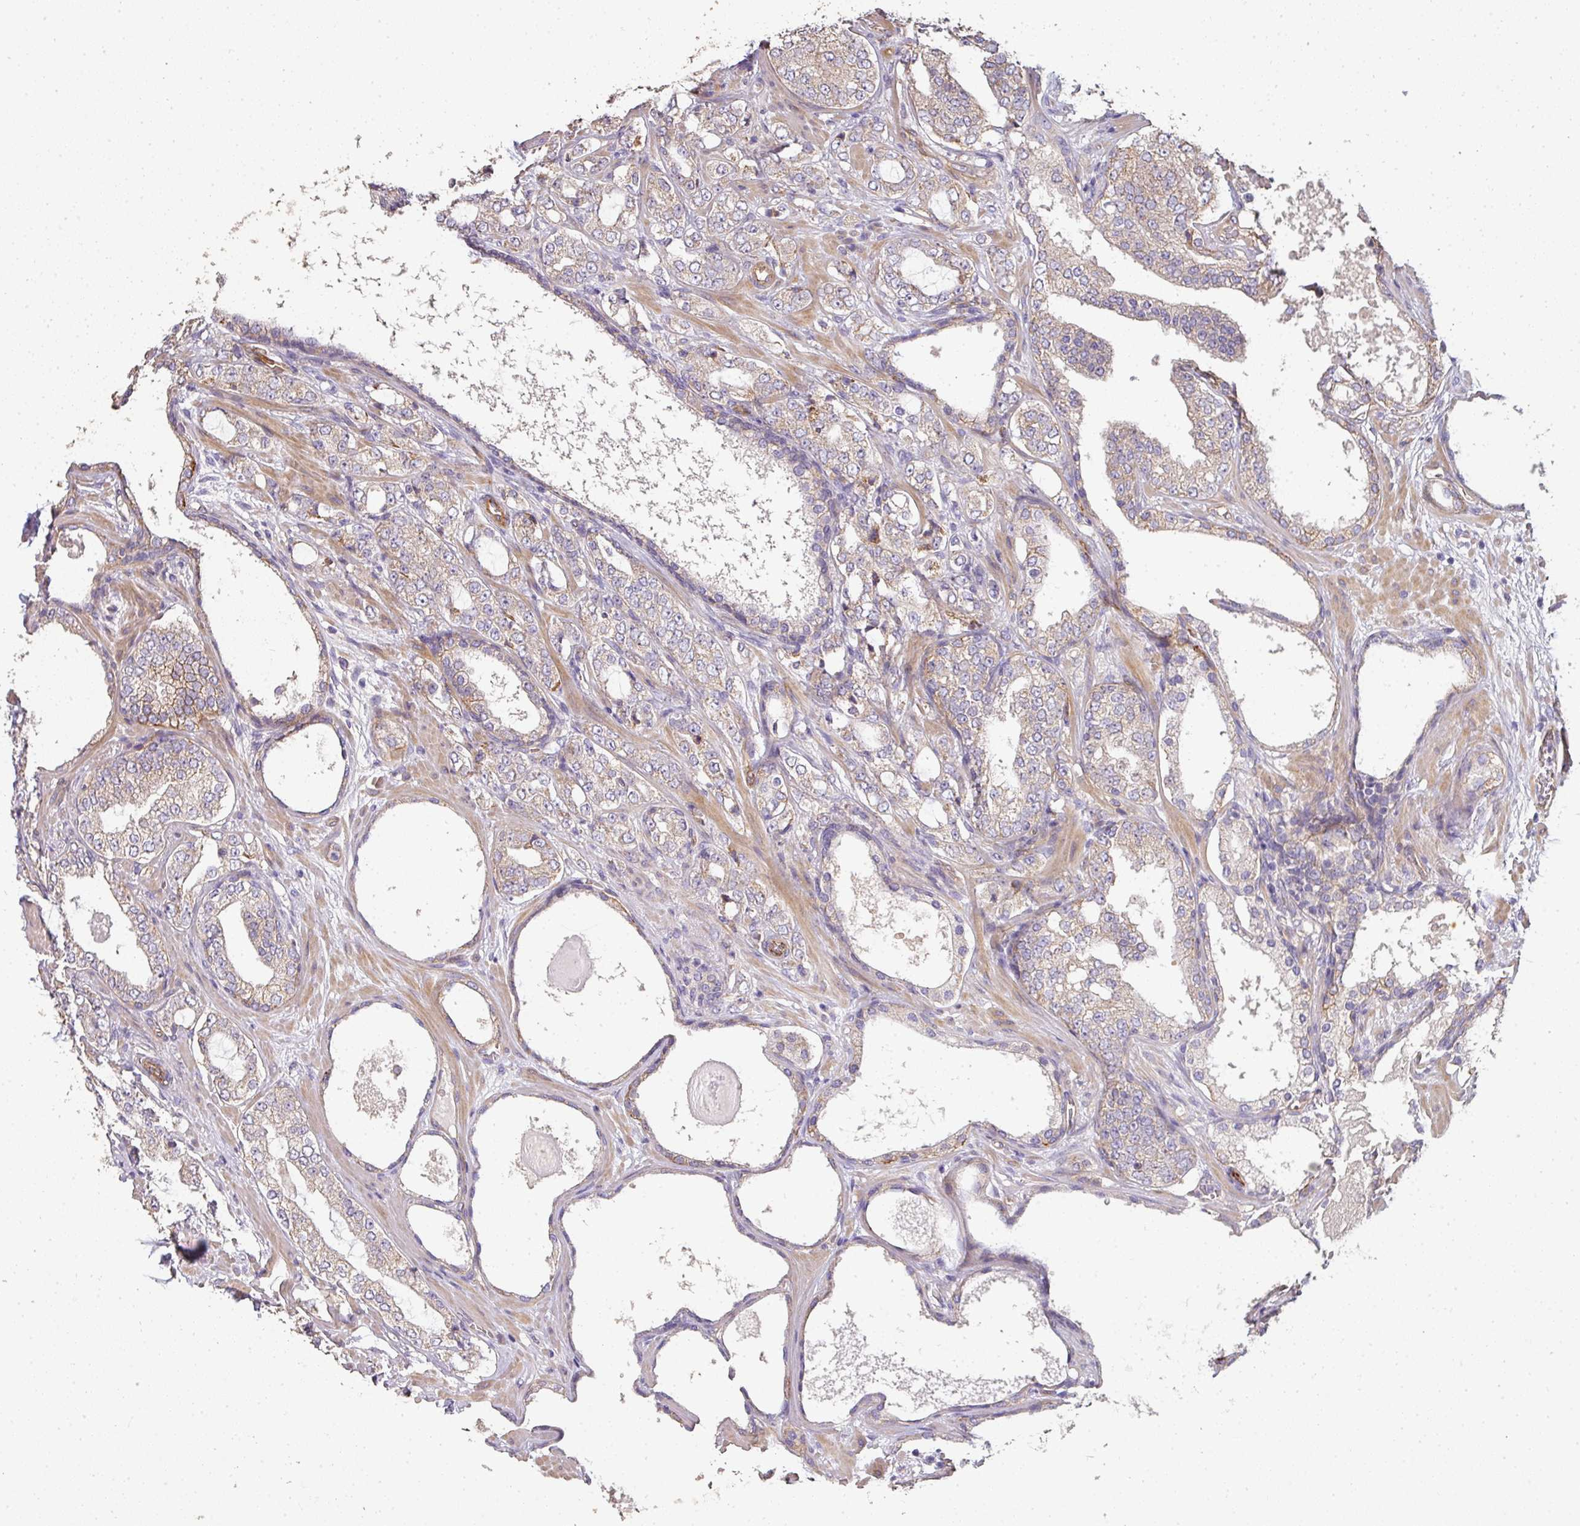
{"staining": {"intensity": "weak", "quantity": "<25%", "location": "cytoplasmic/membranous"}, "tissue": "prostate cancer", "cell_type": "Tumor cells", "image_type": "cancer", "snomed": [{"axis": "morphology", "description": "Adenocarcinoma, High grade"}, {"axis": "topography", "description": "Prostate"}], "caption": "The histopathology image demonstrates no staining of tumor cells in prostate adenocarcinoma (high-grade).", "gene": "PCDH1", "patient": {"sex": "male", "age": 64}}